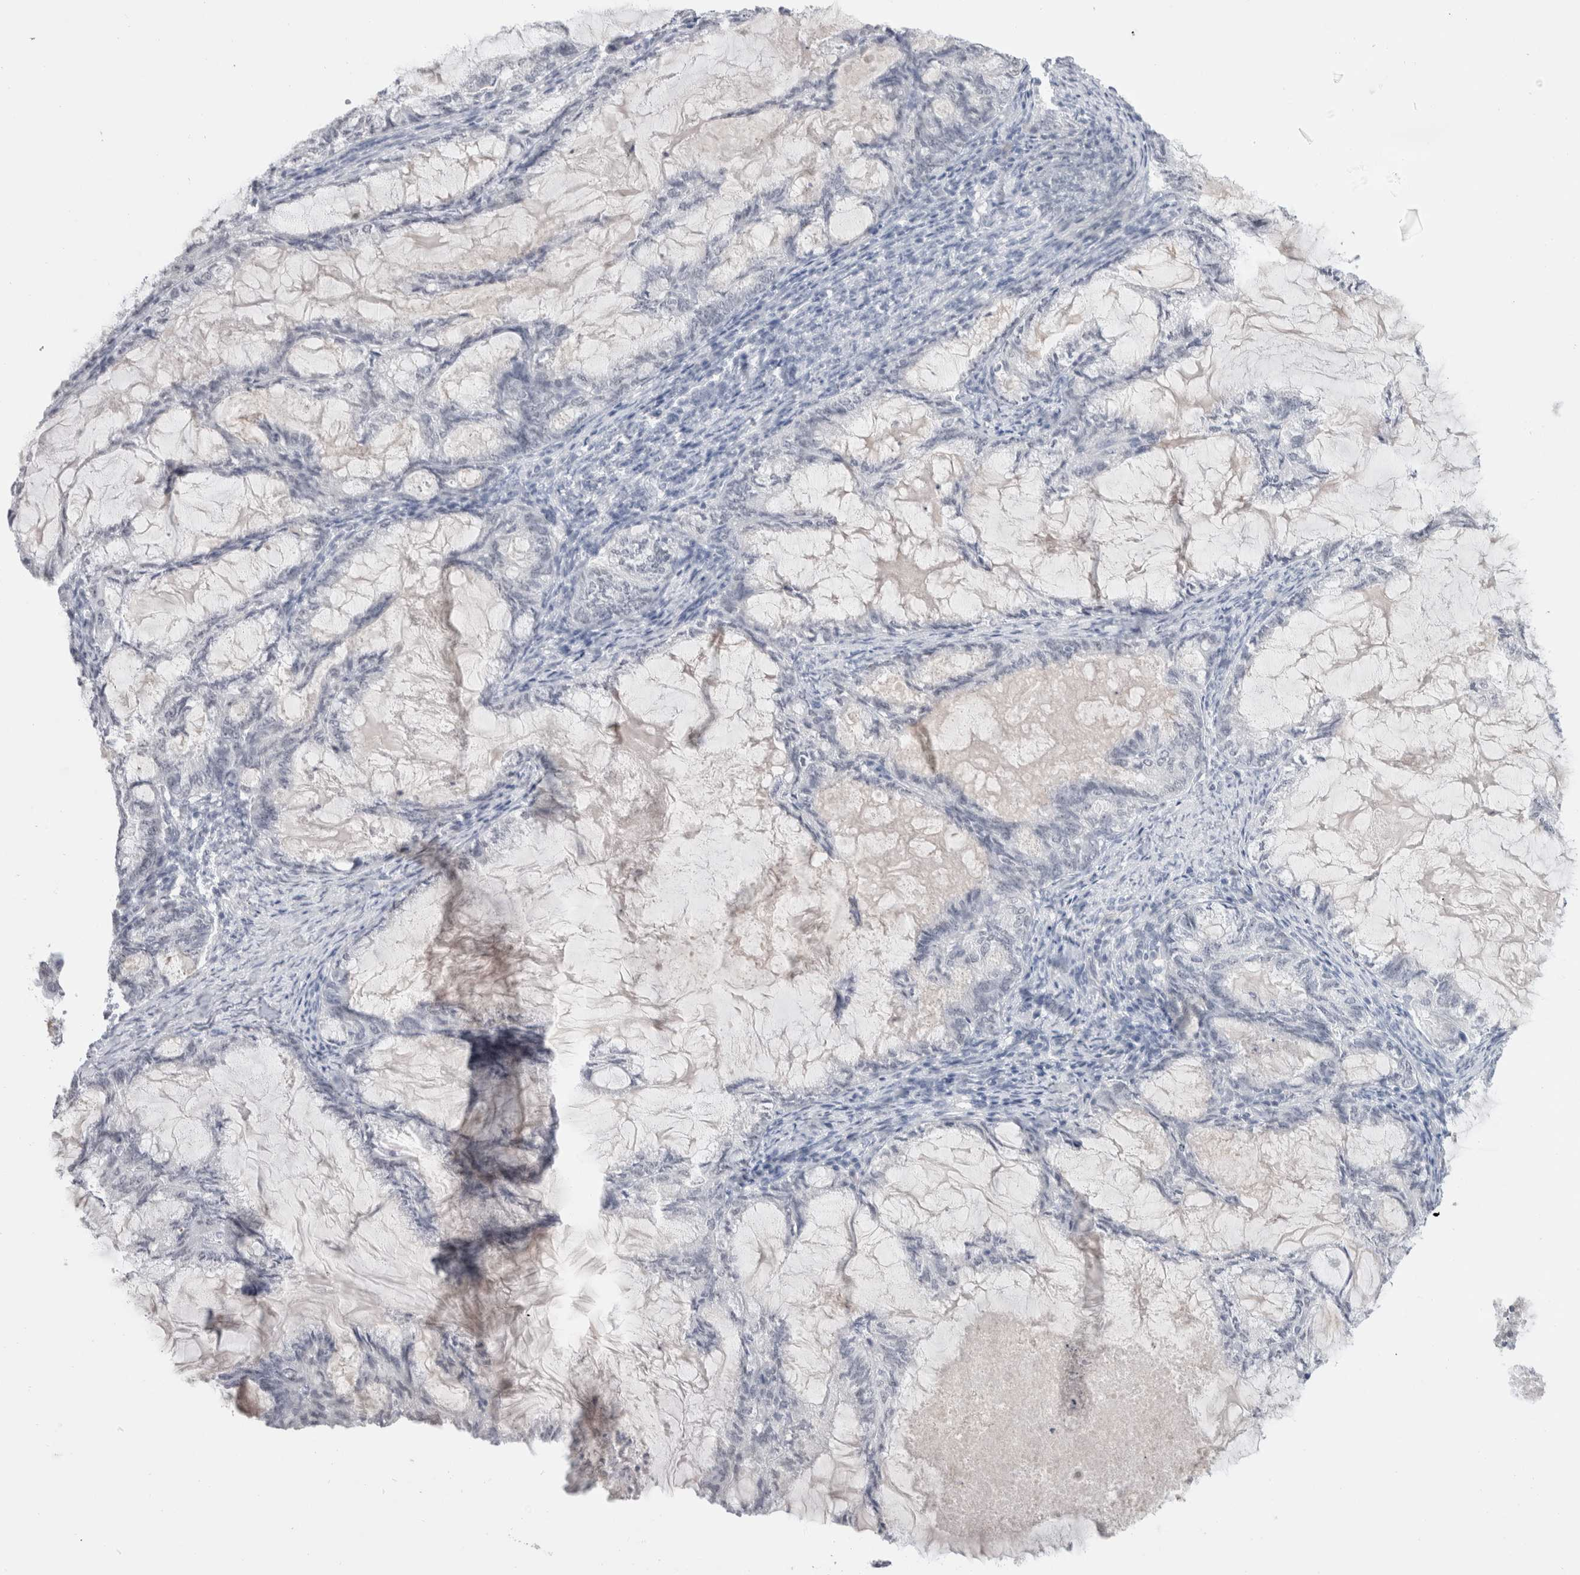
{"staining": {"intensity": "negative", "quantity": "none", "location": "none"}, "tissue": "endometrial cancer", "cell_type": "Tumor cells", "image_type": "cancer", "snomed": [{"axis": "morphology", "description": "Adenocarcinoma, NOS"}, {"axis": "topography", "description": "Endometrium"}], "caption": "The photomicrograph demonstrates no significant expression in tumor cells of endometrial cancer (adenocarcinoma).", "gene": "CADM3", "patient": {"sex": "female", "age": 86}}